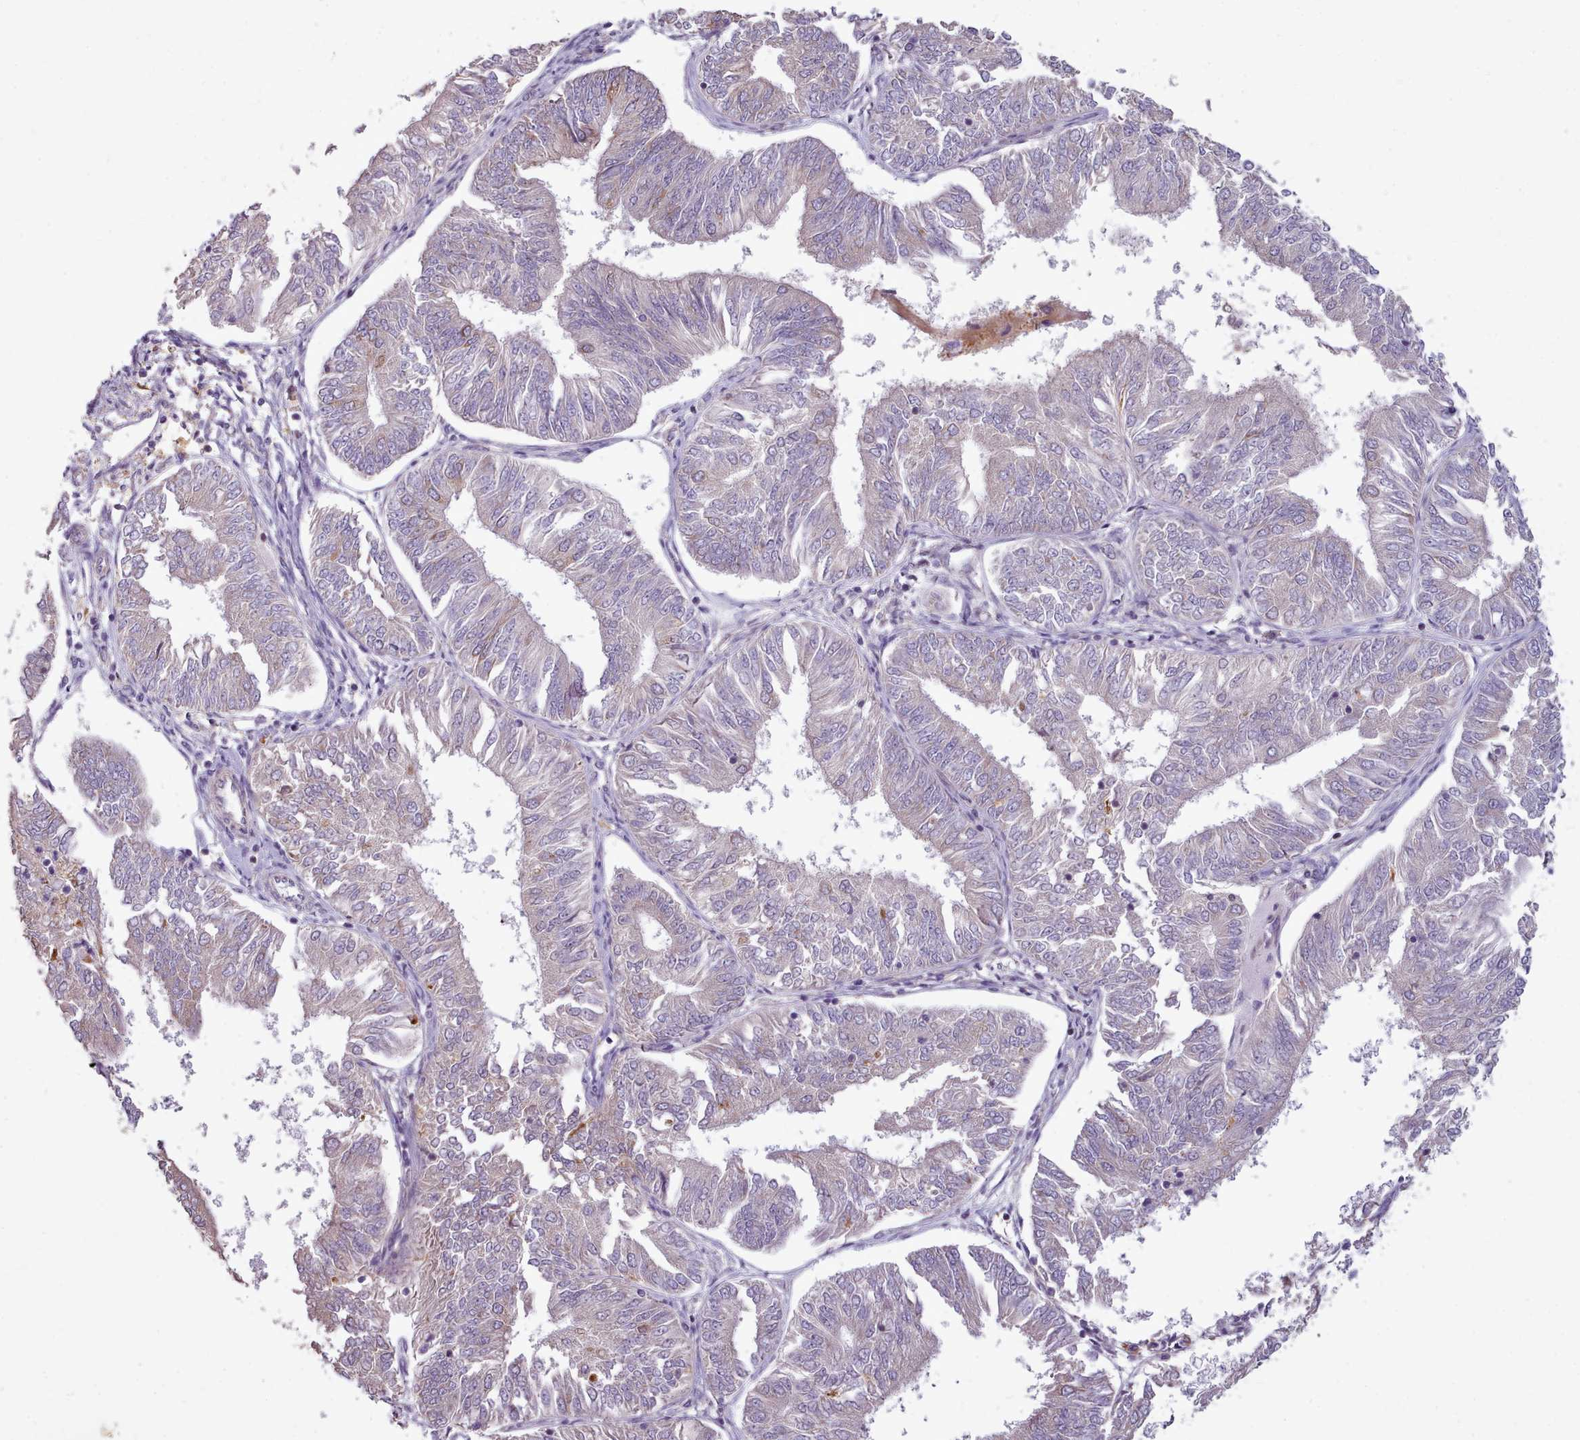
{"staining": {"intensity": "negative", "quantity": "none", "location": "none"}, "tissue": "endometrial cancer", "cell_type": "Tumor cells", "image_type": "cancer", "snomed": [{"axis": "morphology", "description": "Adenocarcinoma, NOS"}, {"axis": "topography", "description": "Endometrium"}], "caption": "Immunohistochemical staining of endometrial cancer exhibits no significant positivity in tumor cells.", "gene": "DPF1", "patient": {"sex": "female", "age": 58}}